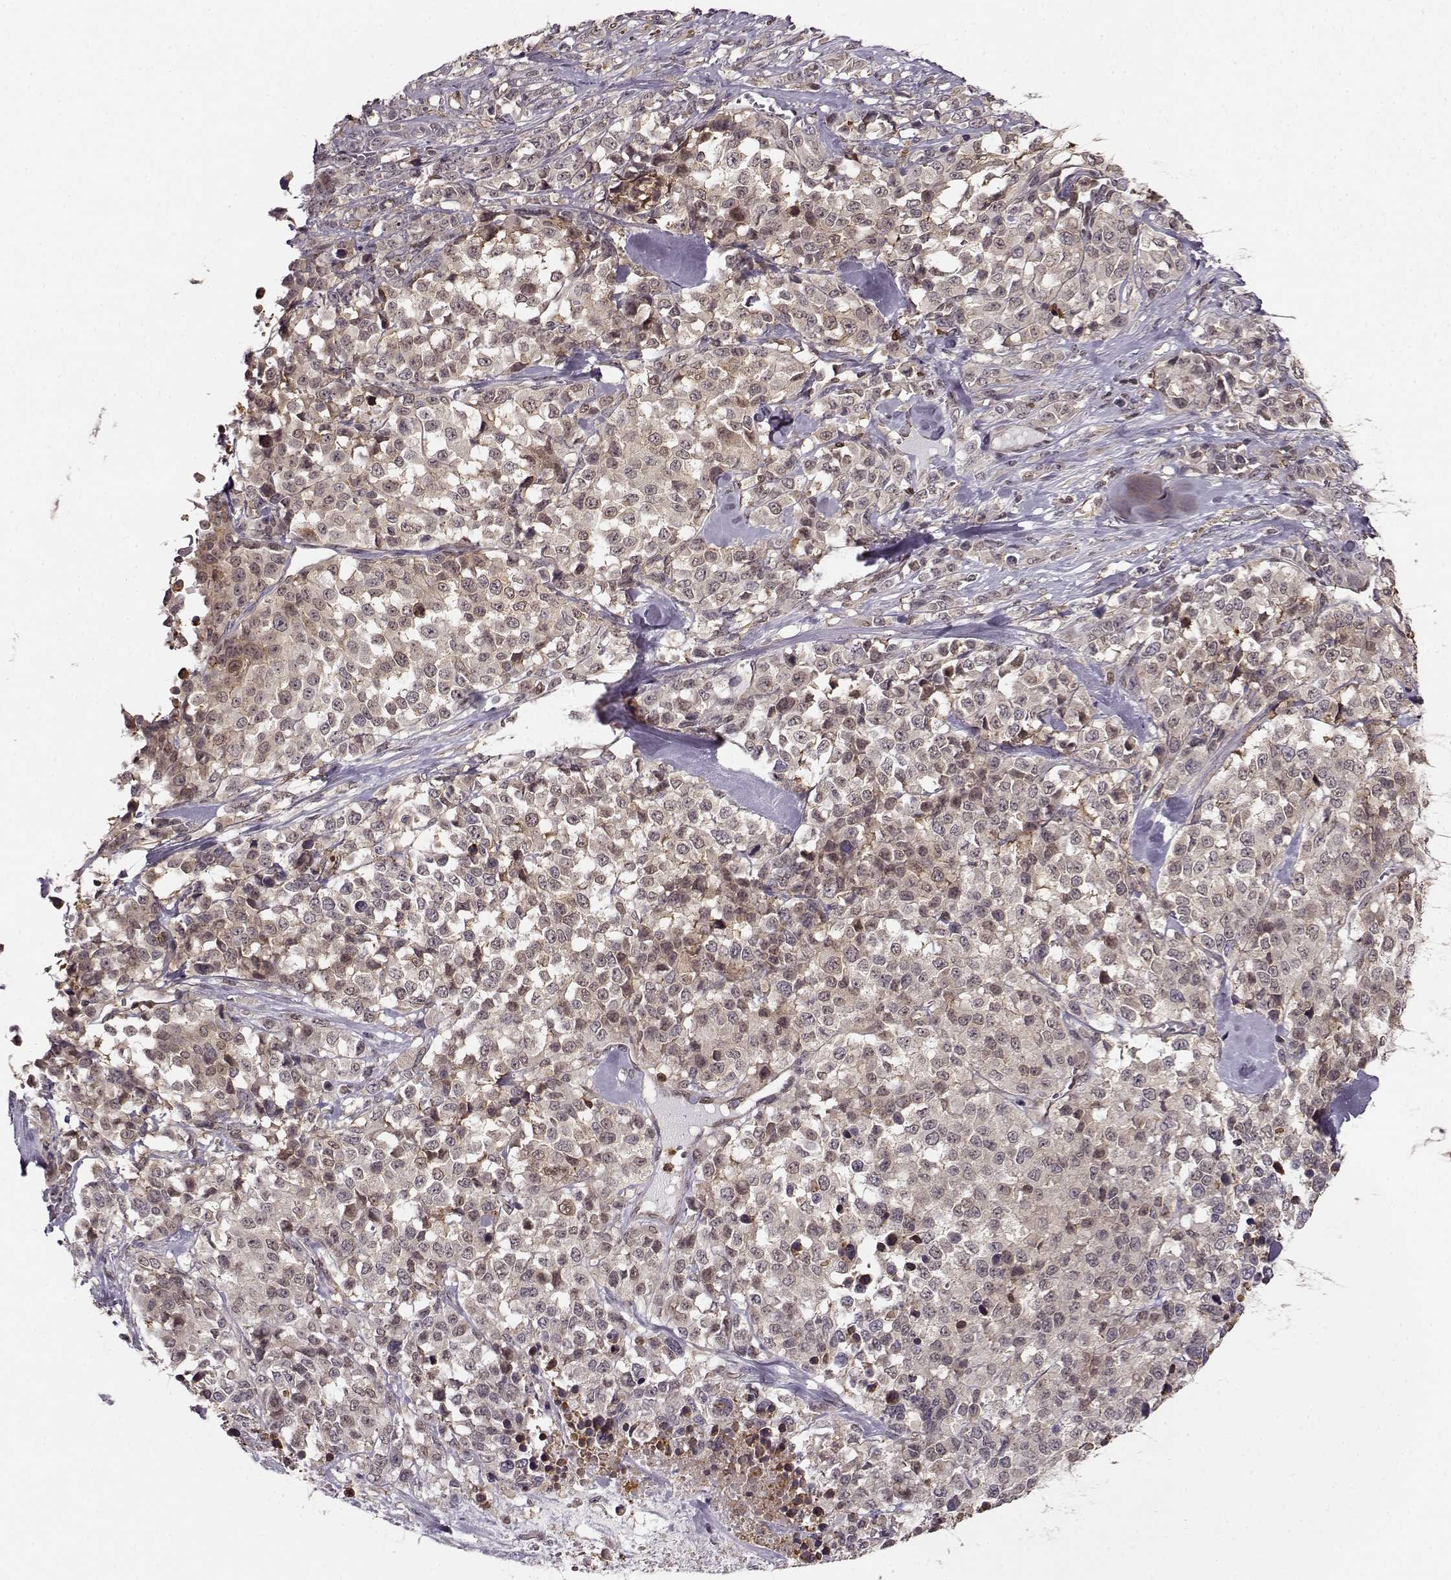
{"staining": {"intensity": "weak", "quantity": "<25%", "location": "cytoplasmic/membranous"}, "tissue": "melanoma", "cell_type": "Tumor cells", "image_type": "cancer", "snomed": [{"axis": "morphology", "description": "Malignant melanoma, Metastatic site"}, {"axis": "topography", "description": "Skin"}], "caption": "Tumor cells show no significant expression in malignant melanoma (metastatic site).", "gene": "MFSD1", "patient": {"sex": "male", "age": 84}}